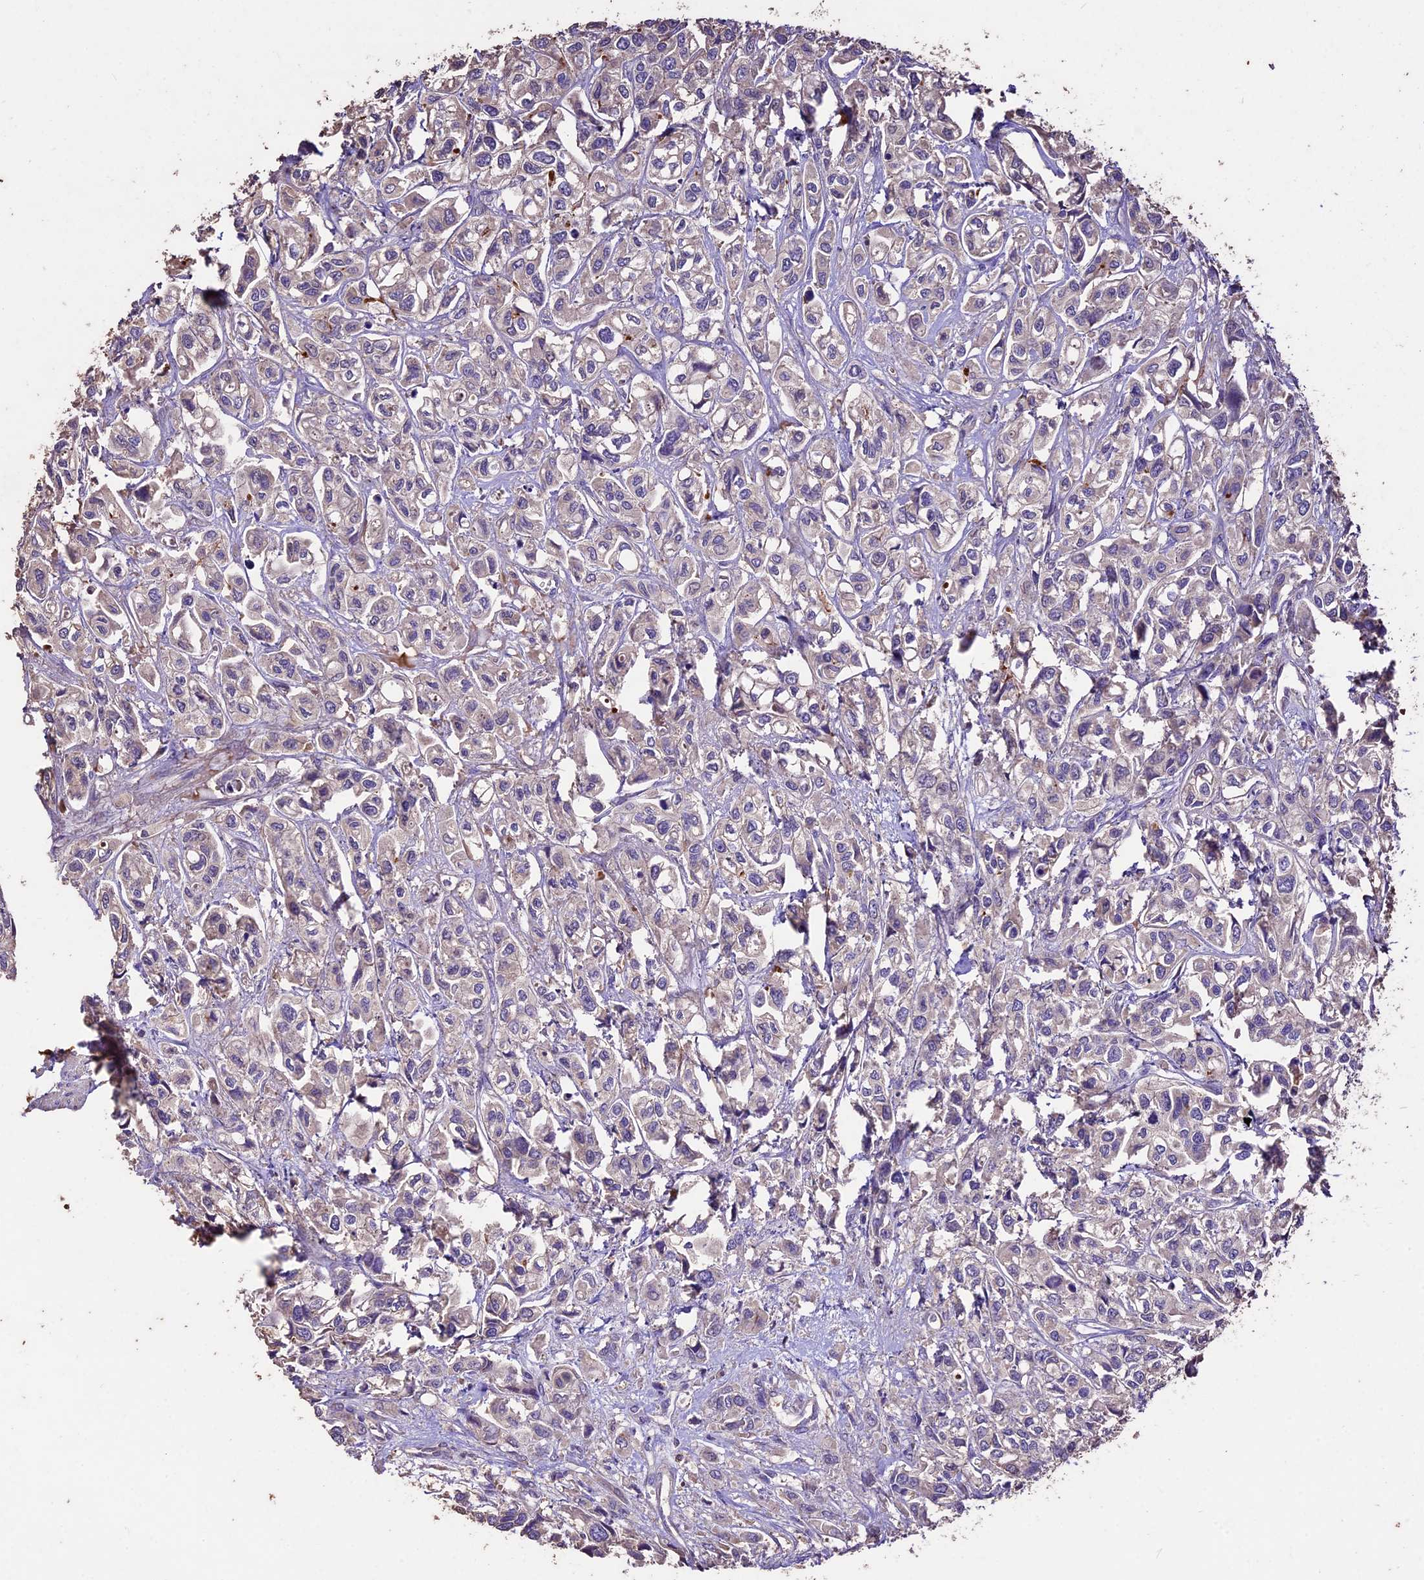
{"staining": {"intensity": "negative", "quantity": "none", "location": "none"}, "tissue": "urothelial cancer", "cell_type": "Tumor cells", "image_type": "cancer", "snomed": [{"axis": "morphology", "description": "Urothelial carcinoma, High grade"}, {"axis": "topography", "description": "Urinary bladder"}], "caption": "Tumor cells show no significant expression in urothelial carcinoma (high-grade).", "gene": "CRLF1", "patient": {"sex": "male", "age": 67}}